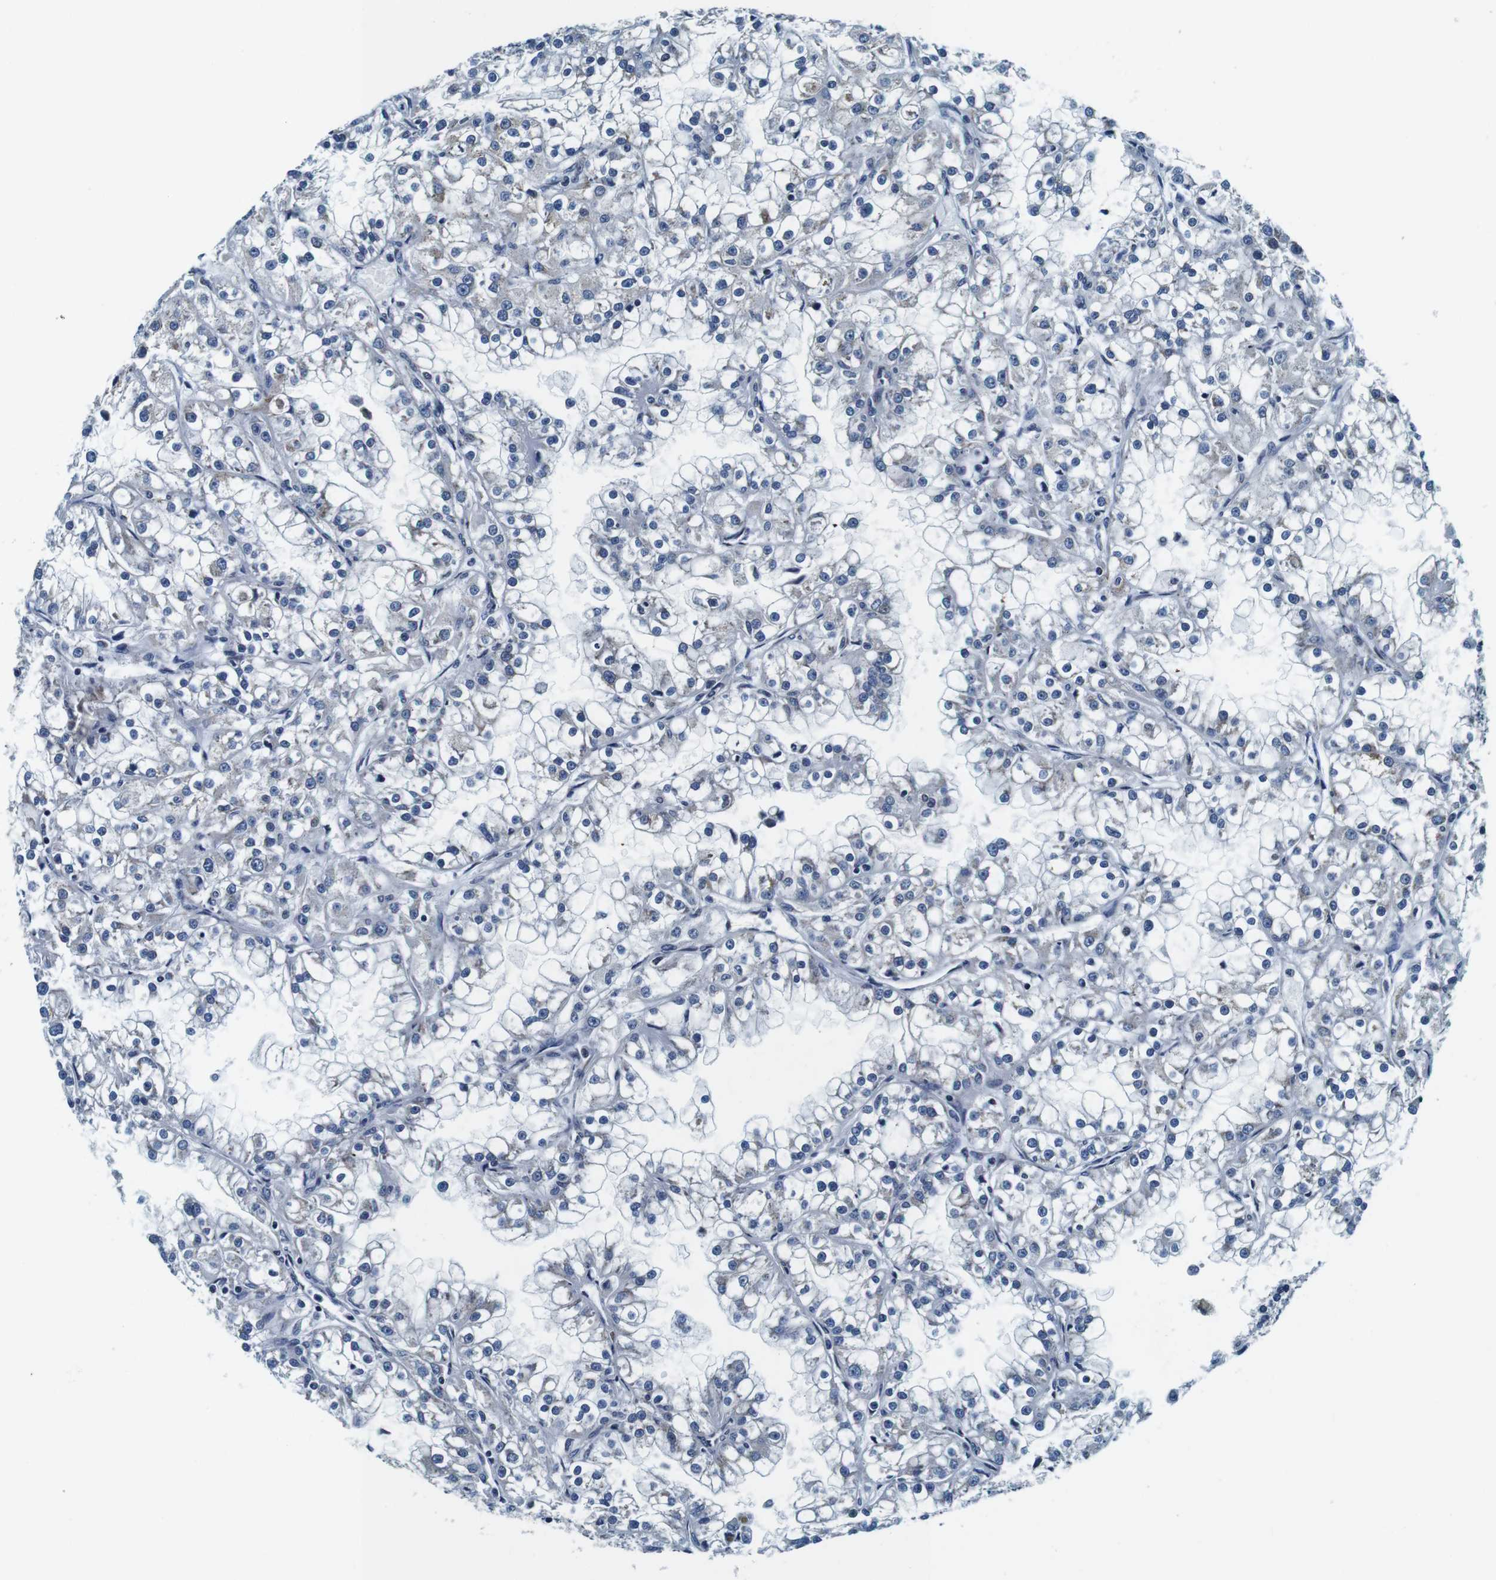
{"staining": {"intensity": "negative", "quantity": "none", "location": "none"}, "tissue": "renal cancer", "cell_type": "Tumor cells", "image_type": "cancer", "snomed": [{"axis": "morphology", "description": "Adenocarcinoma, NOS"}, {"axis": "topography", "description": "Kidney"}], "caption": "Immunohistochemistry of human adenocarcinoma (renal) exhibits no positivity in tumor cells.", "gene": "FAR2", "patient": {"sex": "female", "age": 52}}